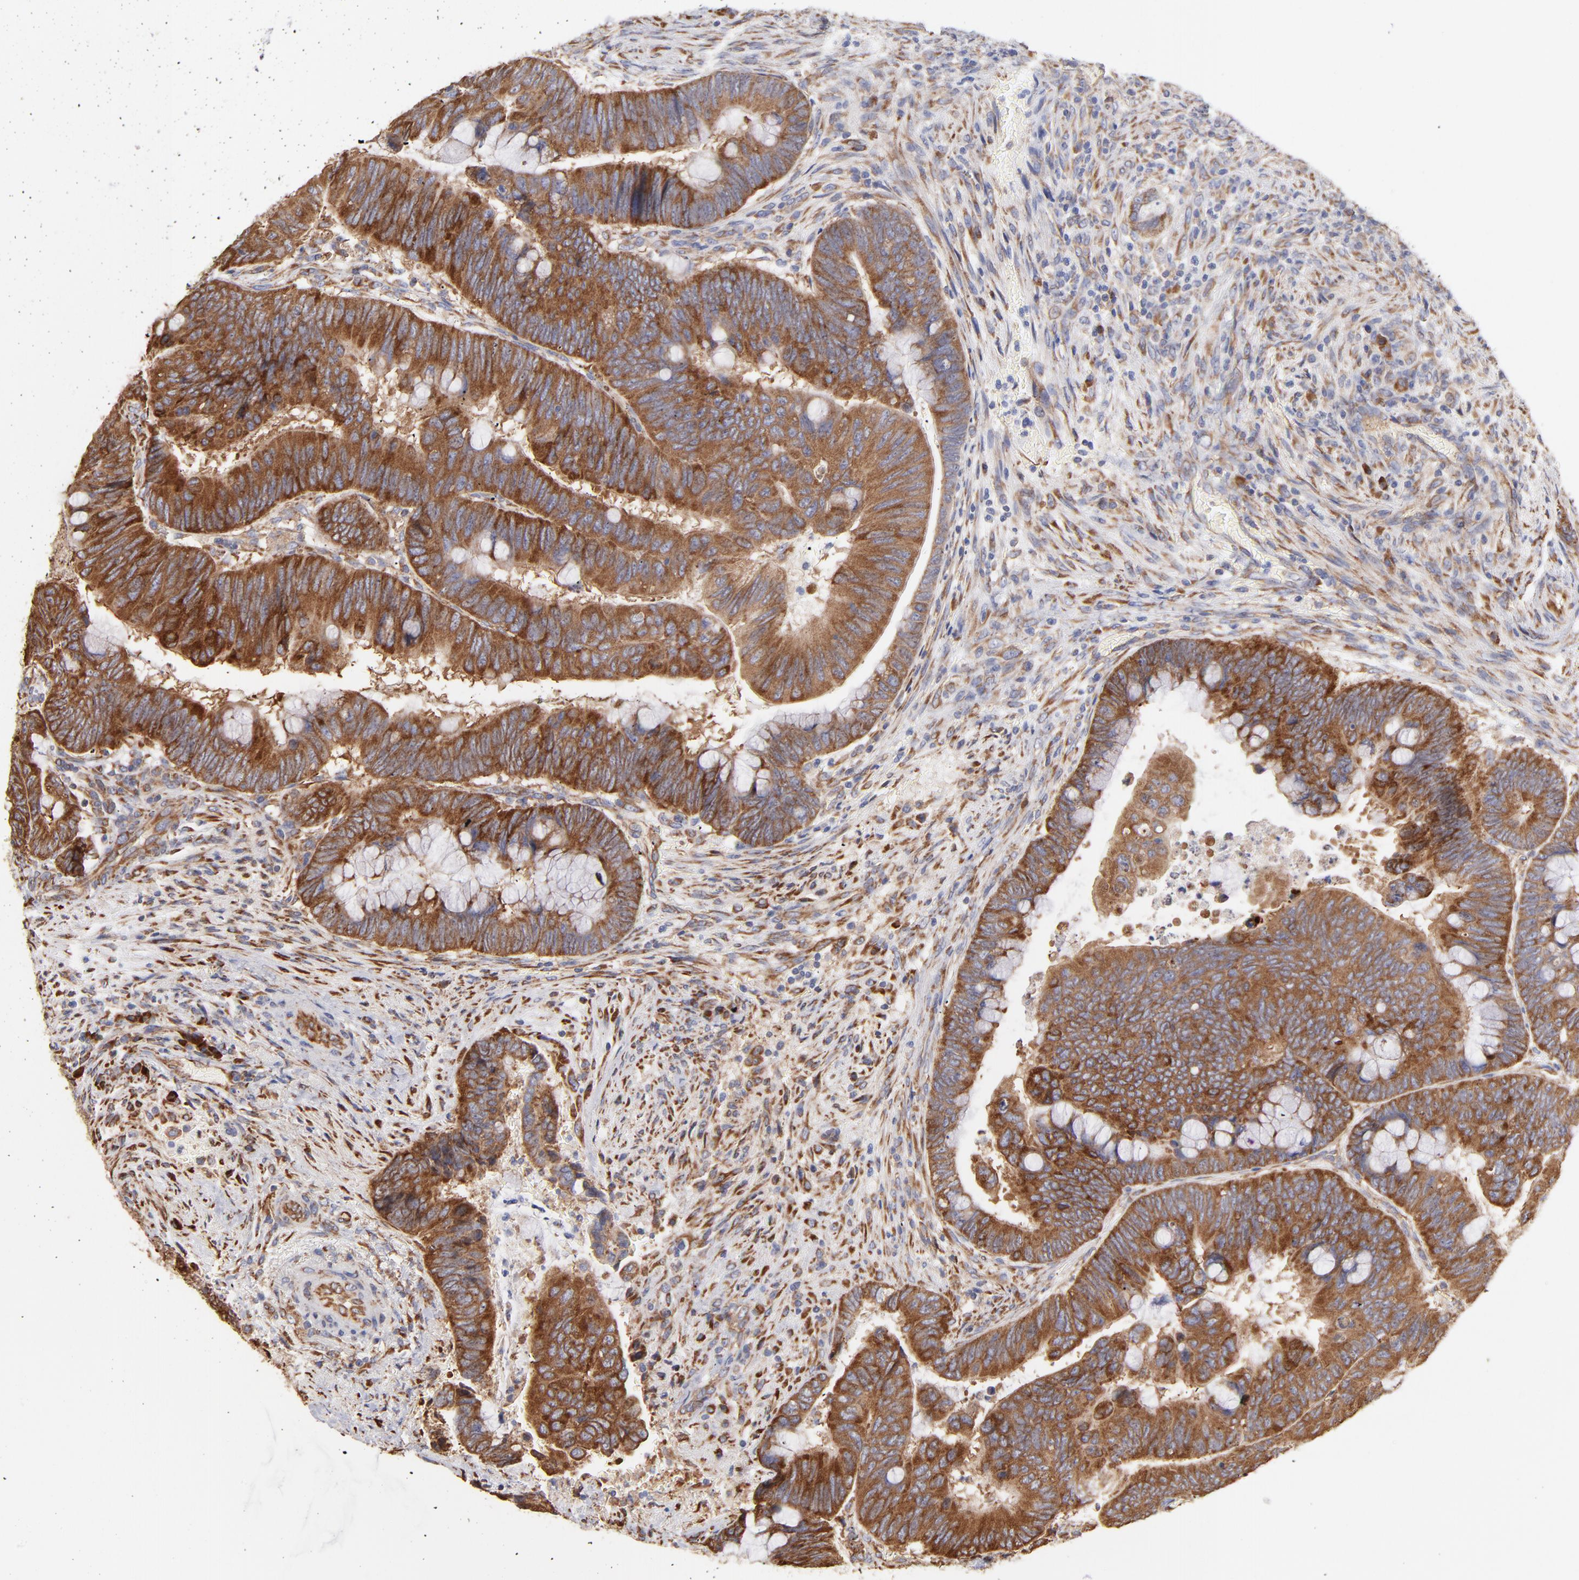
{"staining": {"intensity": "strong", "quantity": ">75%", "location": "cytoplasmic/membranous"}, "tissue": "colorectal cancer", "cell_type": "Tumor cells", "image_type": "cancer", "snomed": [{"axis": "morphology", "description": "Normal tissue, NOS"}, {"axis": "morphology", "description": "Adenocarcinoma, NOS"}, {"axis": "topography", "description": "Rectum"}], "caption": "Brown immunohistochemical staining in colorectal adenocarcinoma shows strong cytoplasmic/membranous staining in about >75% of tumor cells.", "gene": "RPL9", "patient": {"sex": "male", "age": 92}}